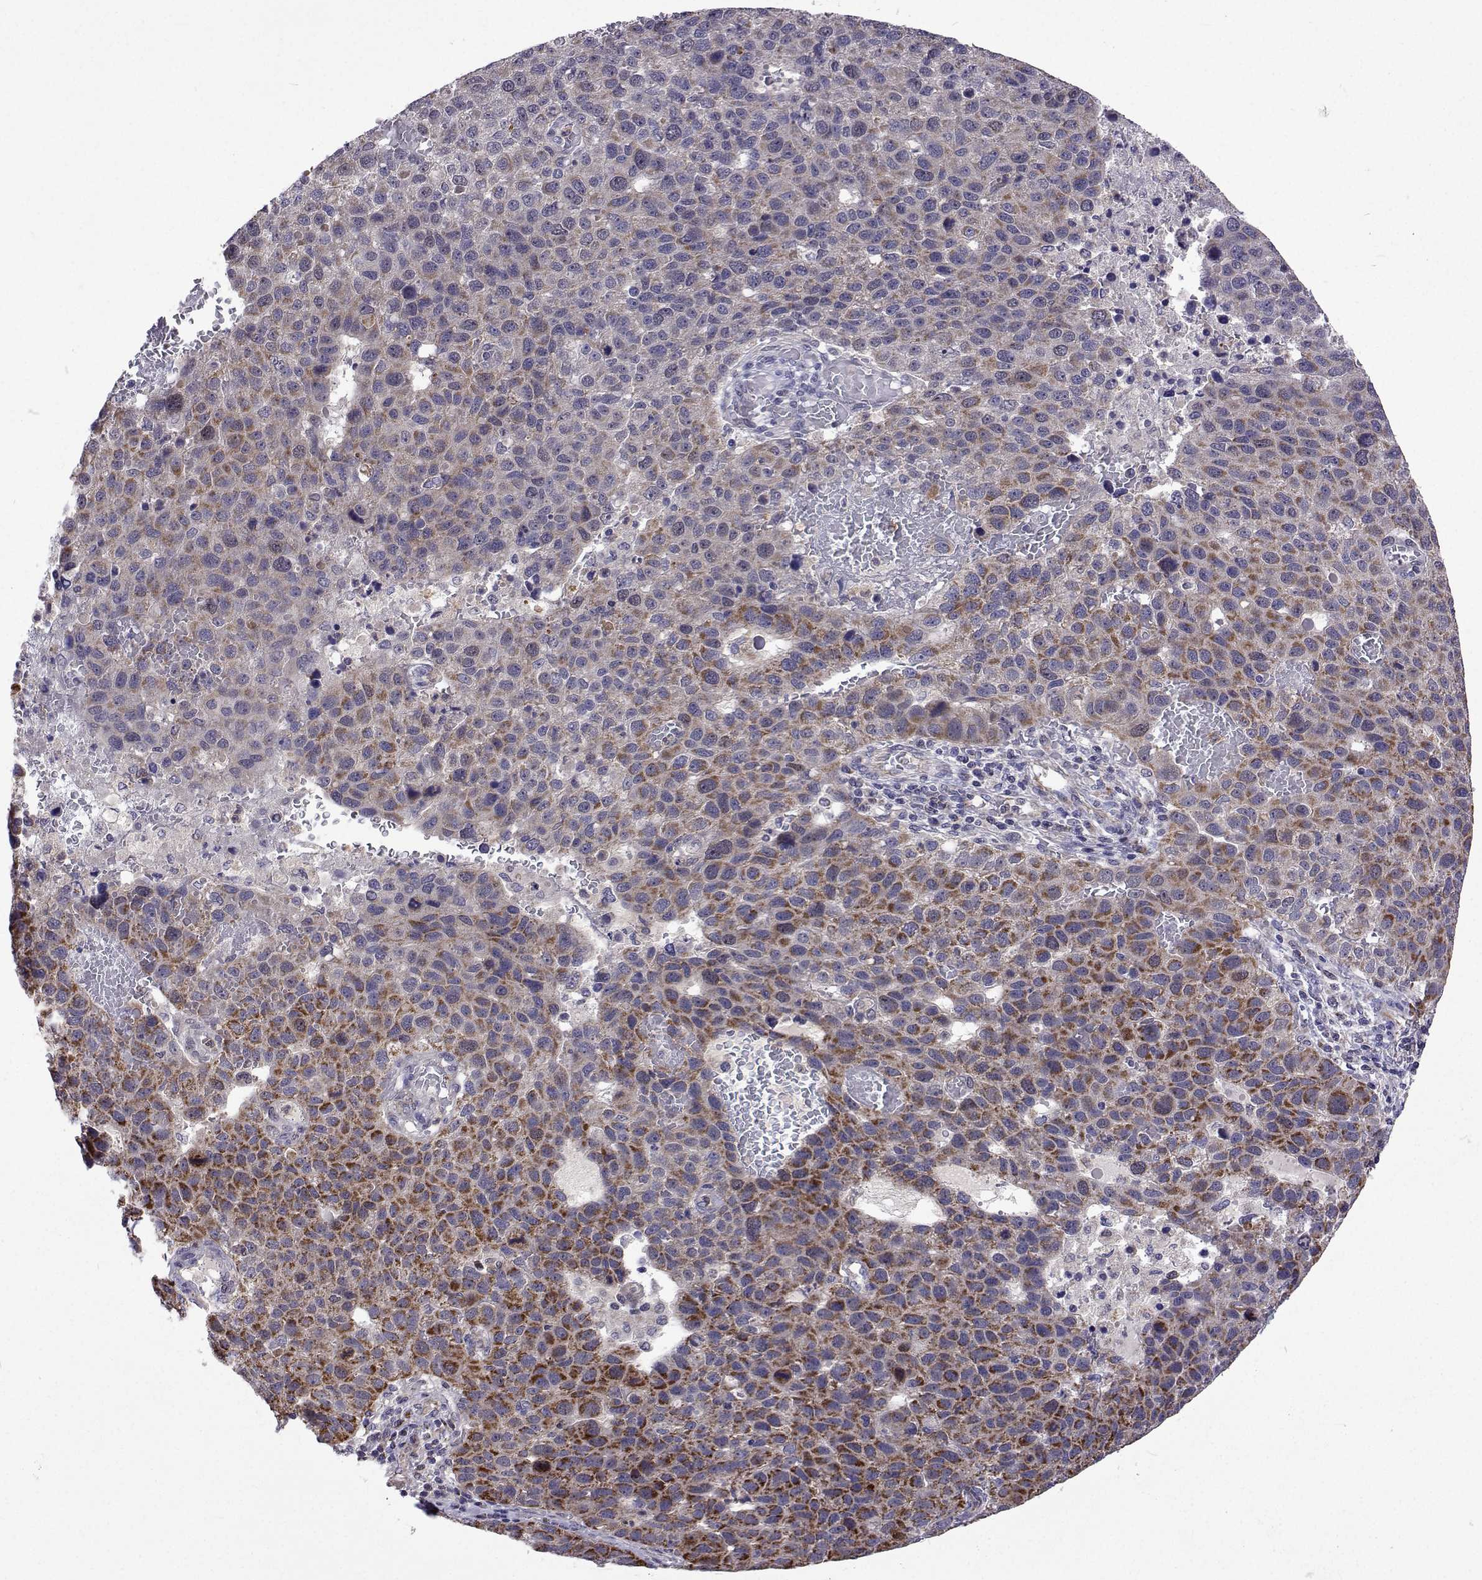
{"staining": {"intensity": "moderate", "quantity": "25%-75%", "location": "cytoplasmic/membranous"}, "tissue": "pancreatic cancer", "cell_type": "Tumor cells", "image_type": "cancer", "snomed": [{"axis": "morphology", "description": "Adenocarcinoma, NOS"}, {"axis": "topography", "description": "Pancreas"}], "caption": "Human pancreatic cancer (adenocarcinoma) stained with a protein marker exhibits moderate staining in tumor cells.", "gene": "DHTKD1", "patient": {"sex": "female", "age": 61}}